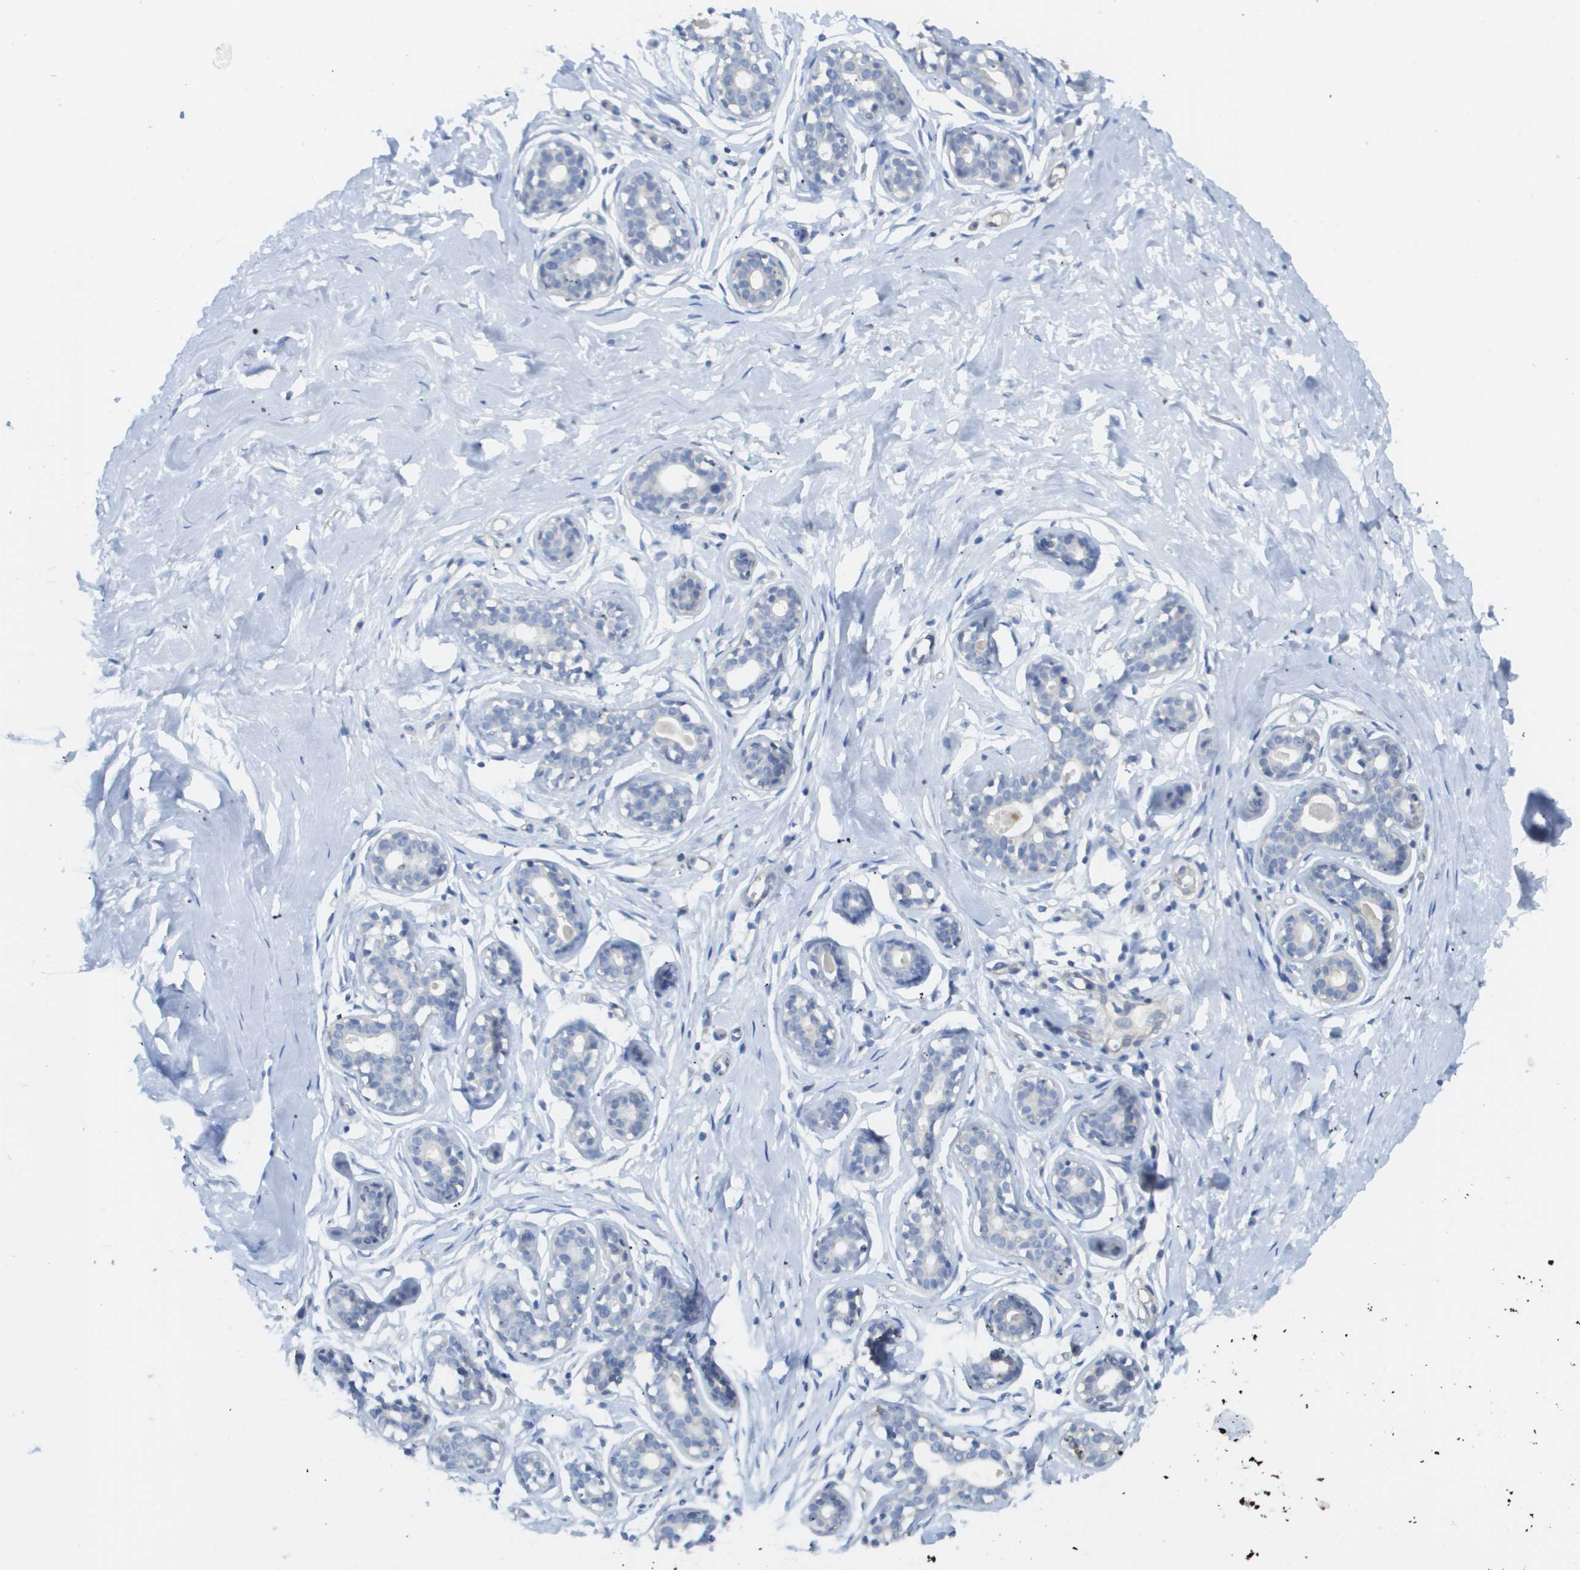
{"staining": {"intensity": "negative", "quantity": "none", "location": "none"}, "tissue": "breast", "cell_type": "Adipocytes", "image_type": "normal", "snomed": [{"axis": "morphology", "description": "Normal tissue, NOS"}, {"axis": "topography", "description": "Breast"}], "caption": "An image of breast stained for a protein exhibits no brown staining in adipocytes. Brightfield microscopy of immunohistochemistry stained with DAB (brown) and hematoxylin (blue), captured at high magnification.", "gene": "MYL3", "patient": {"sex": "female", "age": 23}}